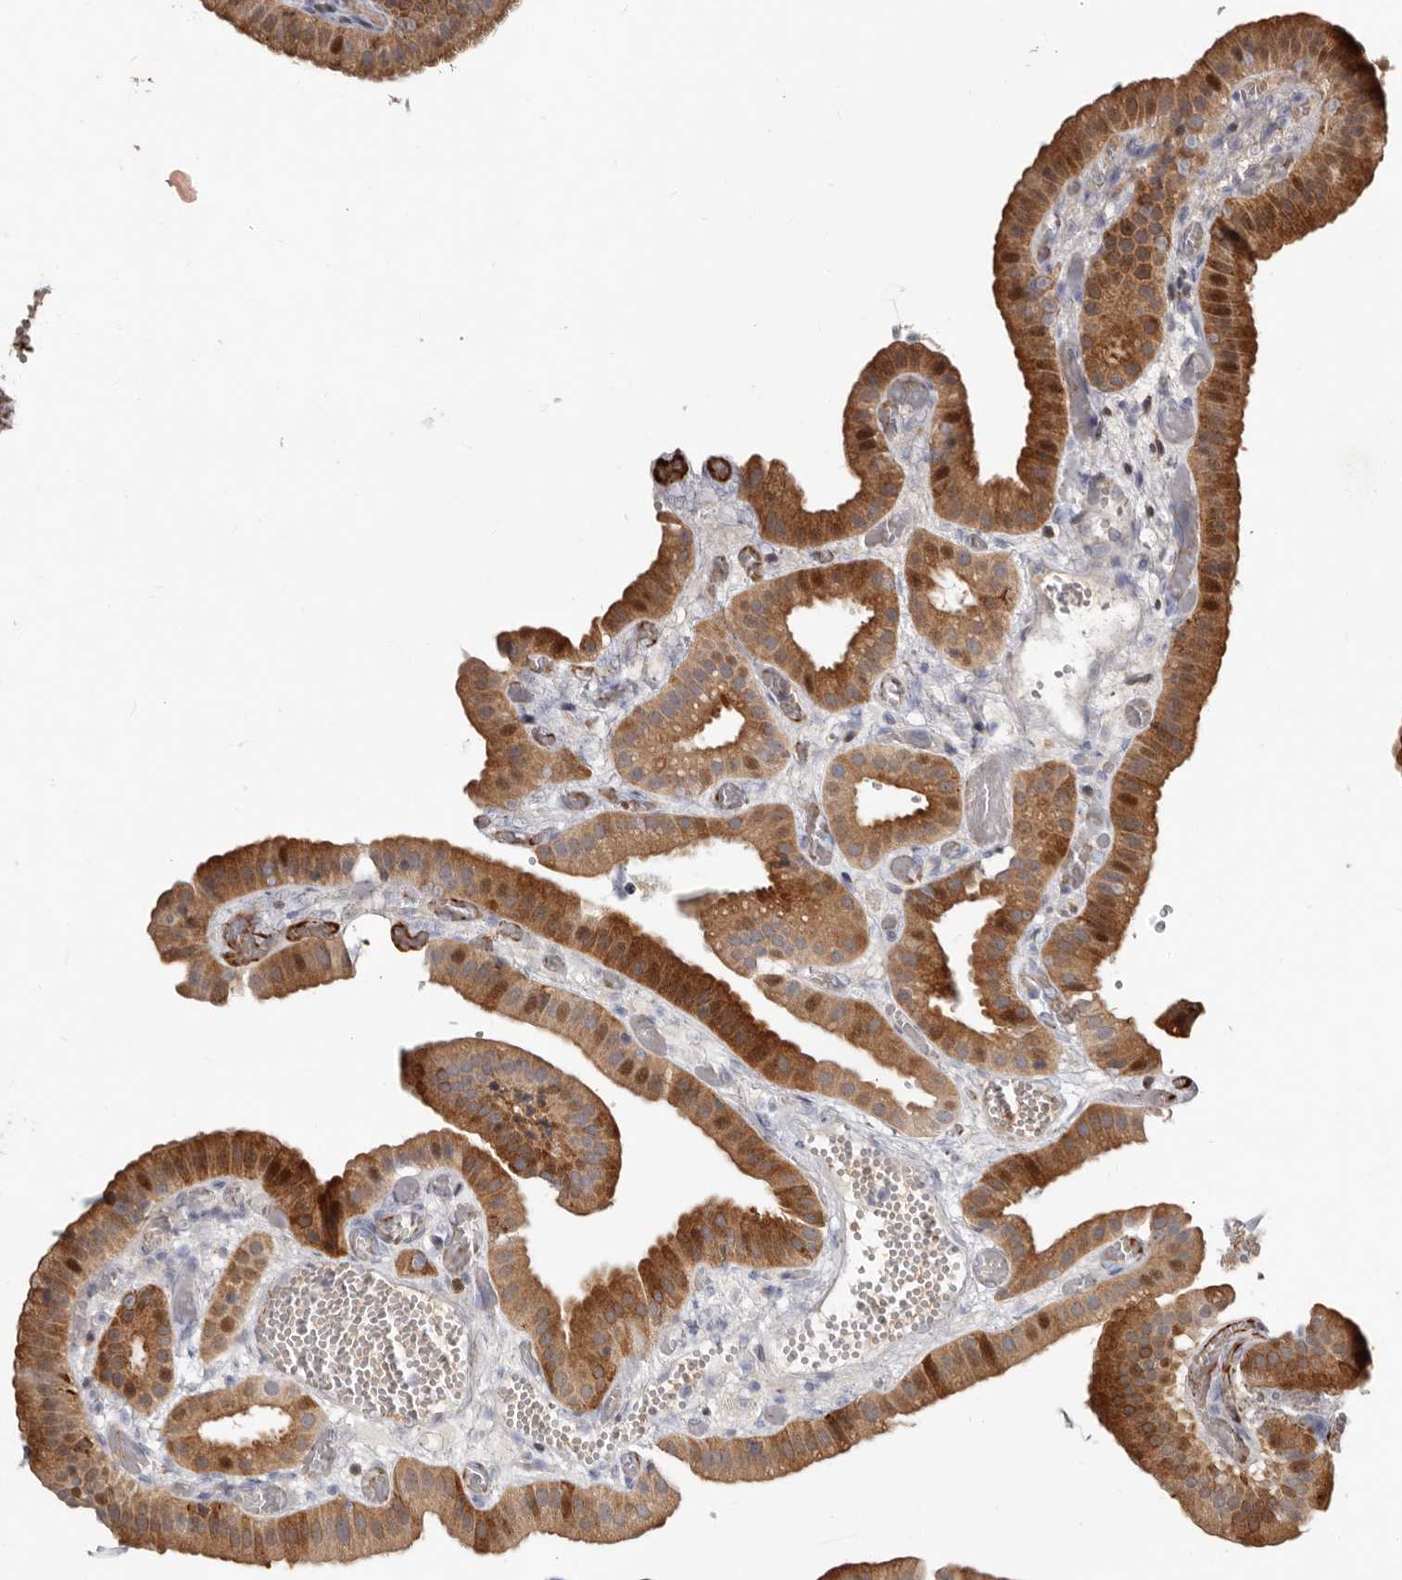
{"staining": {"intensity": "moderate", "quantity": ">75%", "location": "cytoplasmic/membranous"}, "tissue": "gallbladder", "cell_type": "Glandular cells", "image_type": "normal", "snomed": [{"axis": "morphology", "description": "Normal tissue, NOS"}, {"axis": "topography", "description": "Gallbladder"}], "caption": "Moderate cytoplasmic/membranous positivity for a protein is appreciated in about >75% of glandular cells of benign gallbladder using immunohistochemistry.", "gene": "WEE2", "patient": {"sex": "female", "age": 64}}